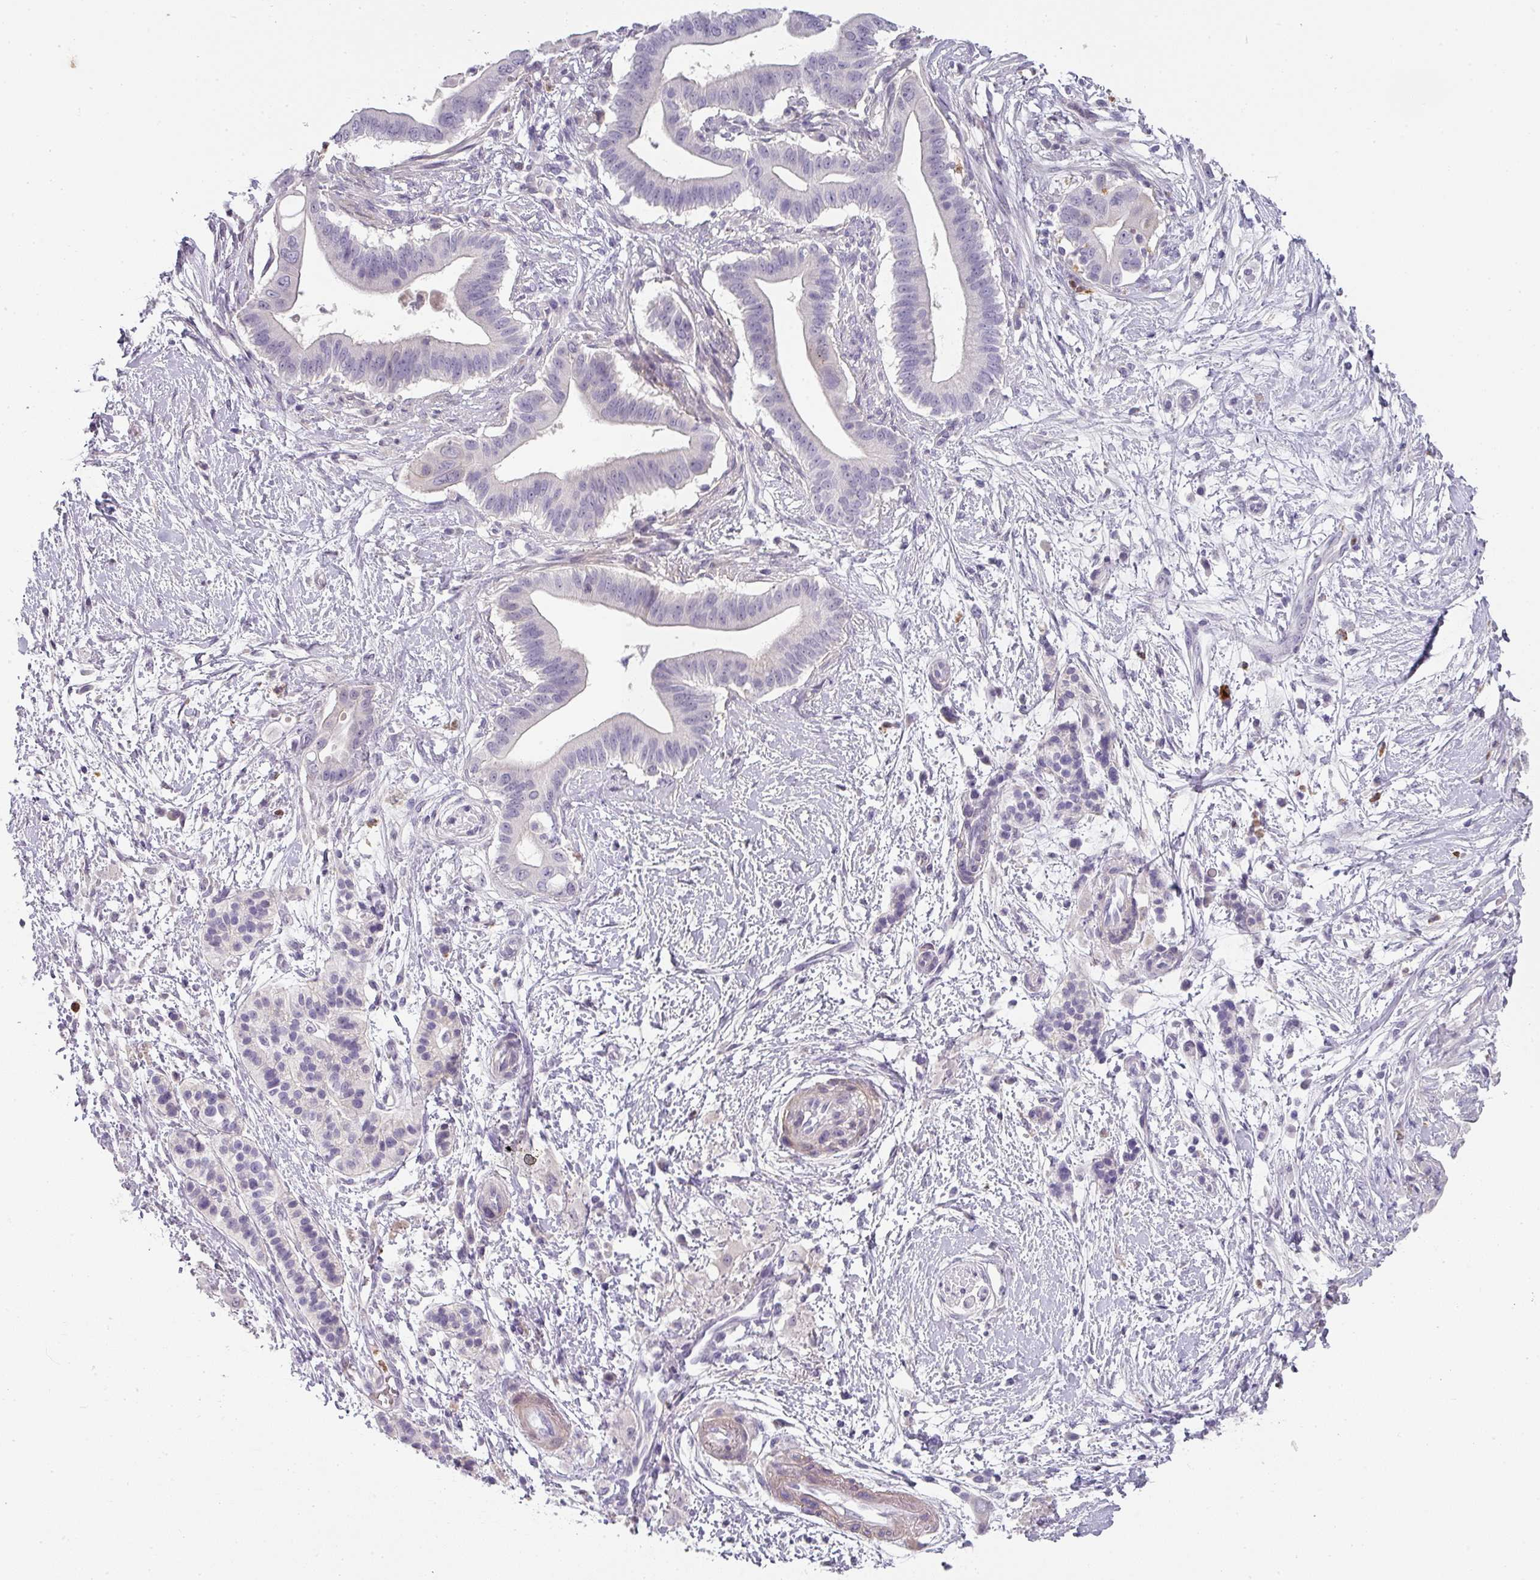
{"staining": {"intensity": "negative", "quantity": "none", "location": "none"}, "tissue": "pancreatic cancer", "cell_type": "Tumor cells", "image_type": "cancer", "snomed": [{"axis": "morphology", "description": "Adenocarcinoma, NOS"}, {"axis": "topography", "description": "Pancreas"}], "caption": "Immunohistochemistry (IHC) micrograph of human pancreatic adenocarcinoma stained for a protein (brown), which demonstrates no staining in tumor cells.", "gene": "BTLA", "patient": {"sex": "male", "age": 68}}